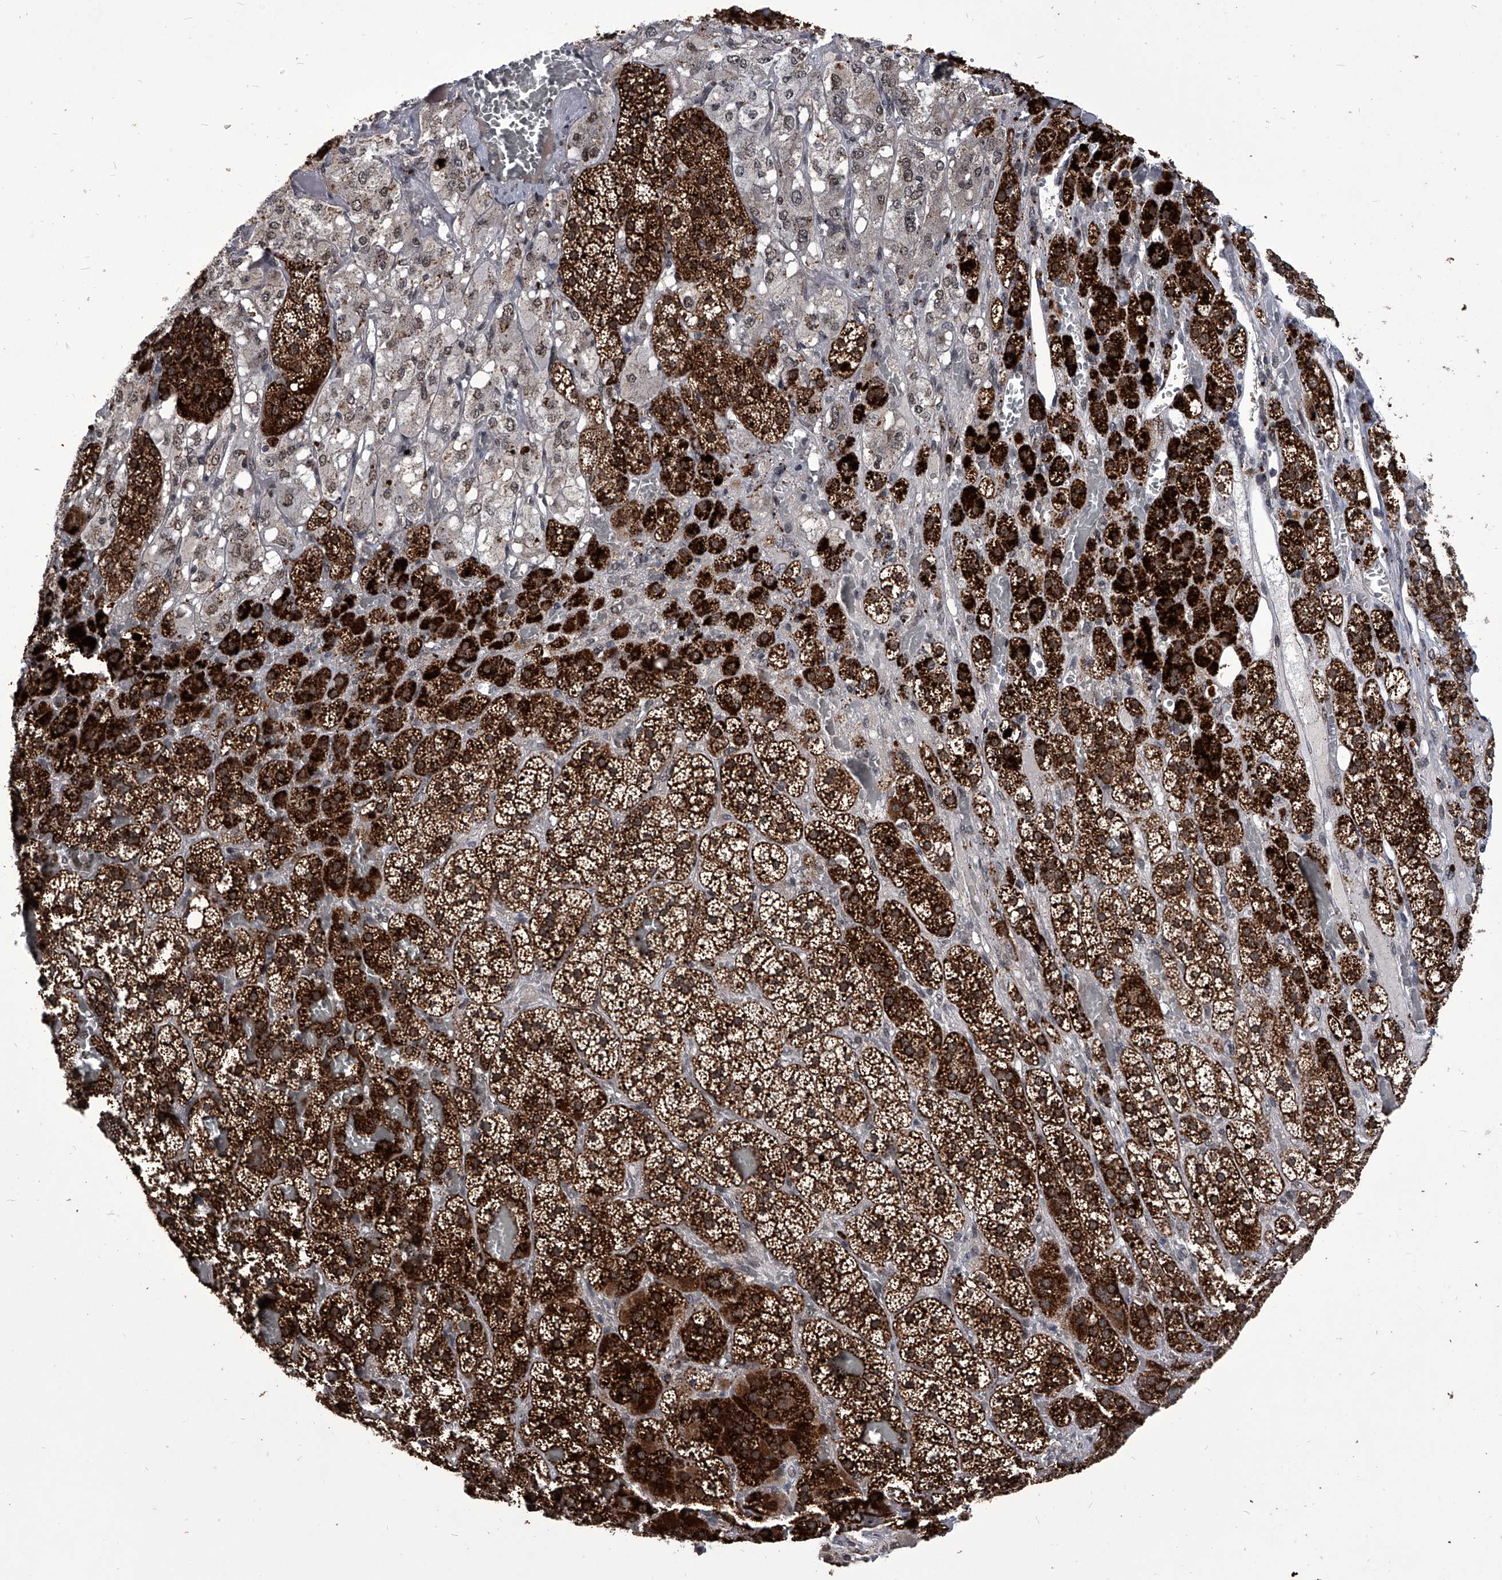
{"staining": {"intensity": "strong", "quantity": ">75%", "location": "cytoplasmic/membranous"}, "tissue": "adrenal gland", "cell_type": "Glandular cells", "image_type": "normal", "snomed": [{"axis": "morphology", "description": "Normal tissue, NOS"}, {"axis": "topography", "description": "Adrenal gland"}], "caption": "Immunohistochemical staining of unremarkable adrenal gland shows strong cytoplasmic/membranous protein staining in approximately >75% of glandular cells. The protein of interest is shown in brown color, while the nuclei are stained blue.", "gene": "CMTR1", "patient": {"sex": "female", "age": 59}}